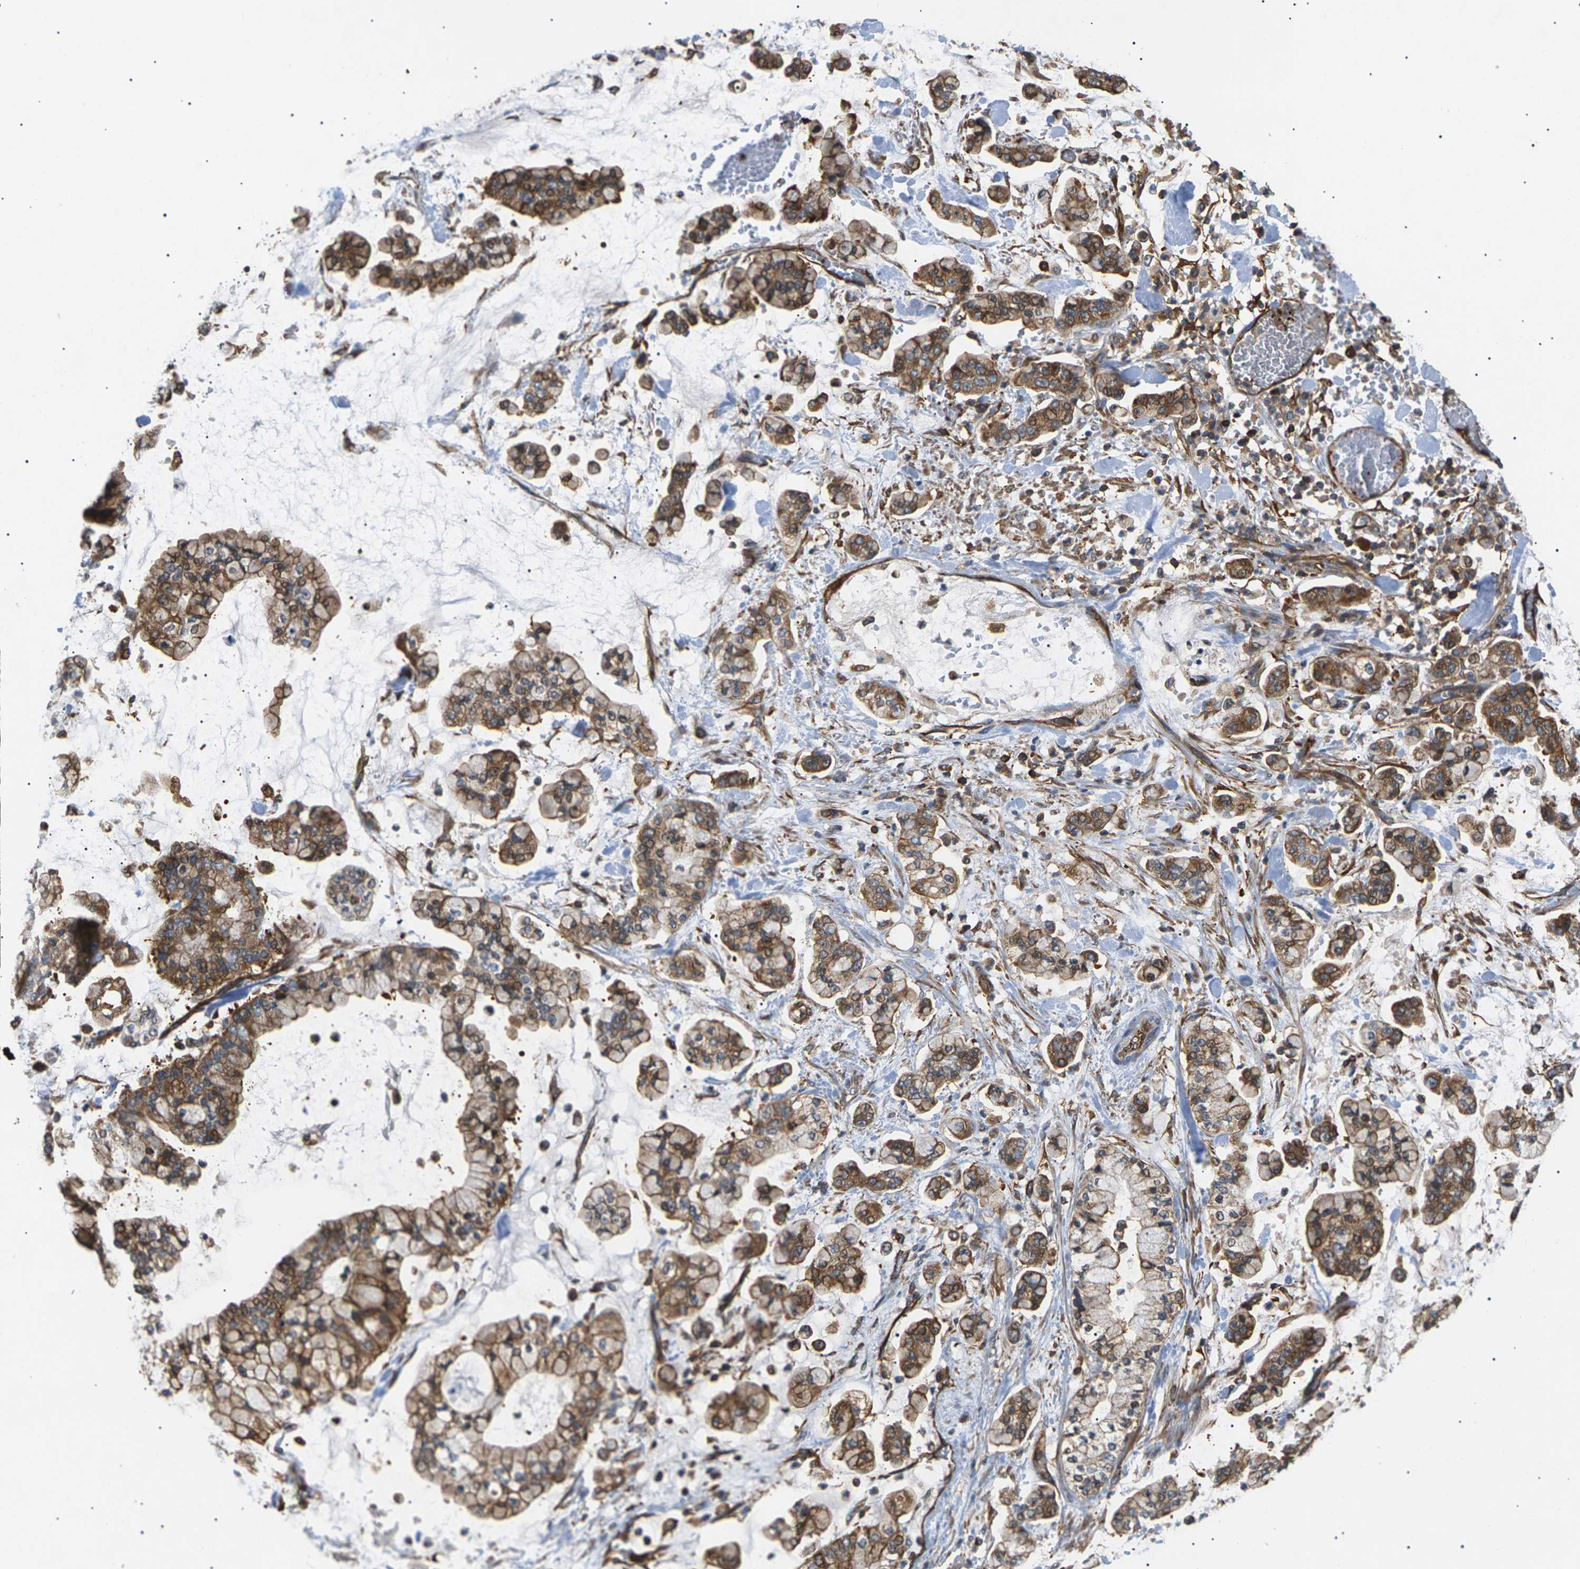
{"staining": {"intensity": "moderate", "quantity": ">75%", "location": "cytoplasmic/membranous"}, "tissue": "stomach cancer", "cell_type": "Tumor cells", "image_type": "cancer", "snomed": [{"axis": "morphology", "description": "Normal tissue, NOS"}, {"axis": "morphology", "description": "Adenocarcinoma, NOS"}, {"axis": "topography", "description": "Stomach, upper"}, {"axis": "topography", "description": "Stomach"}], "caption": "IHC photomicrograph of neoplastic tissue: stomach adenocarcinoma stained using immunohistochemistry (IHC) shows medium levels of moderate protein expression localized specifically in the cytoplasmic/membranous of tumor cells, appearing as a cytoplasmic/membranous brown color.", "gene": "TMTC4", "patient": {"sex": "male", "age": 76}}